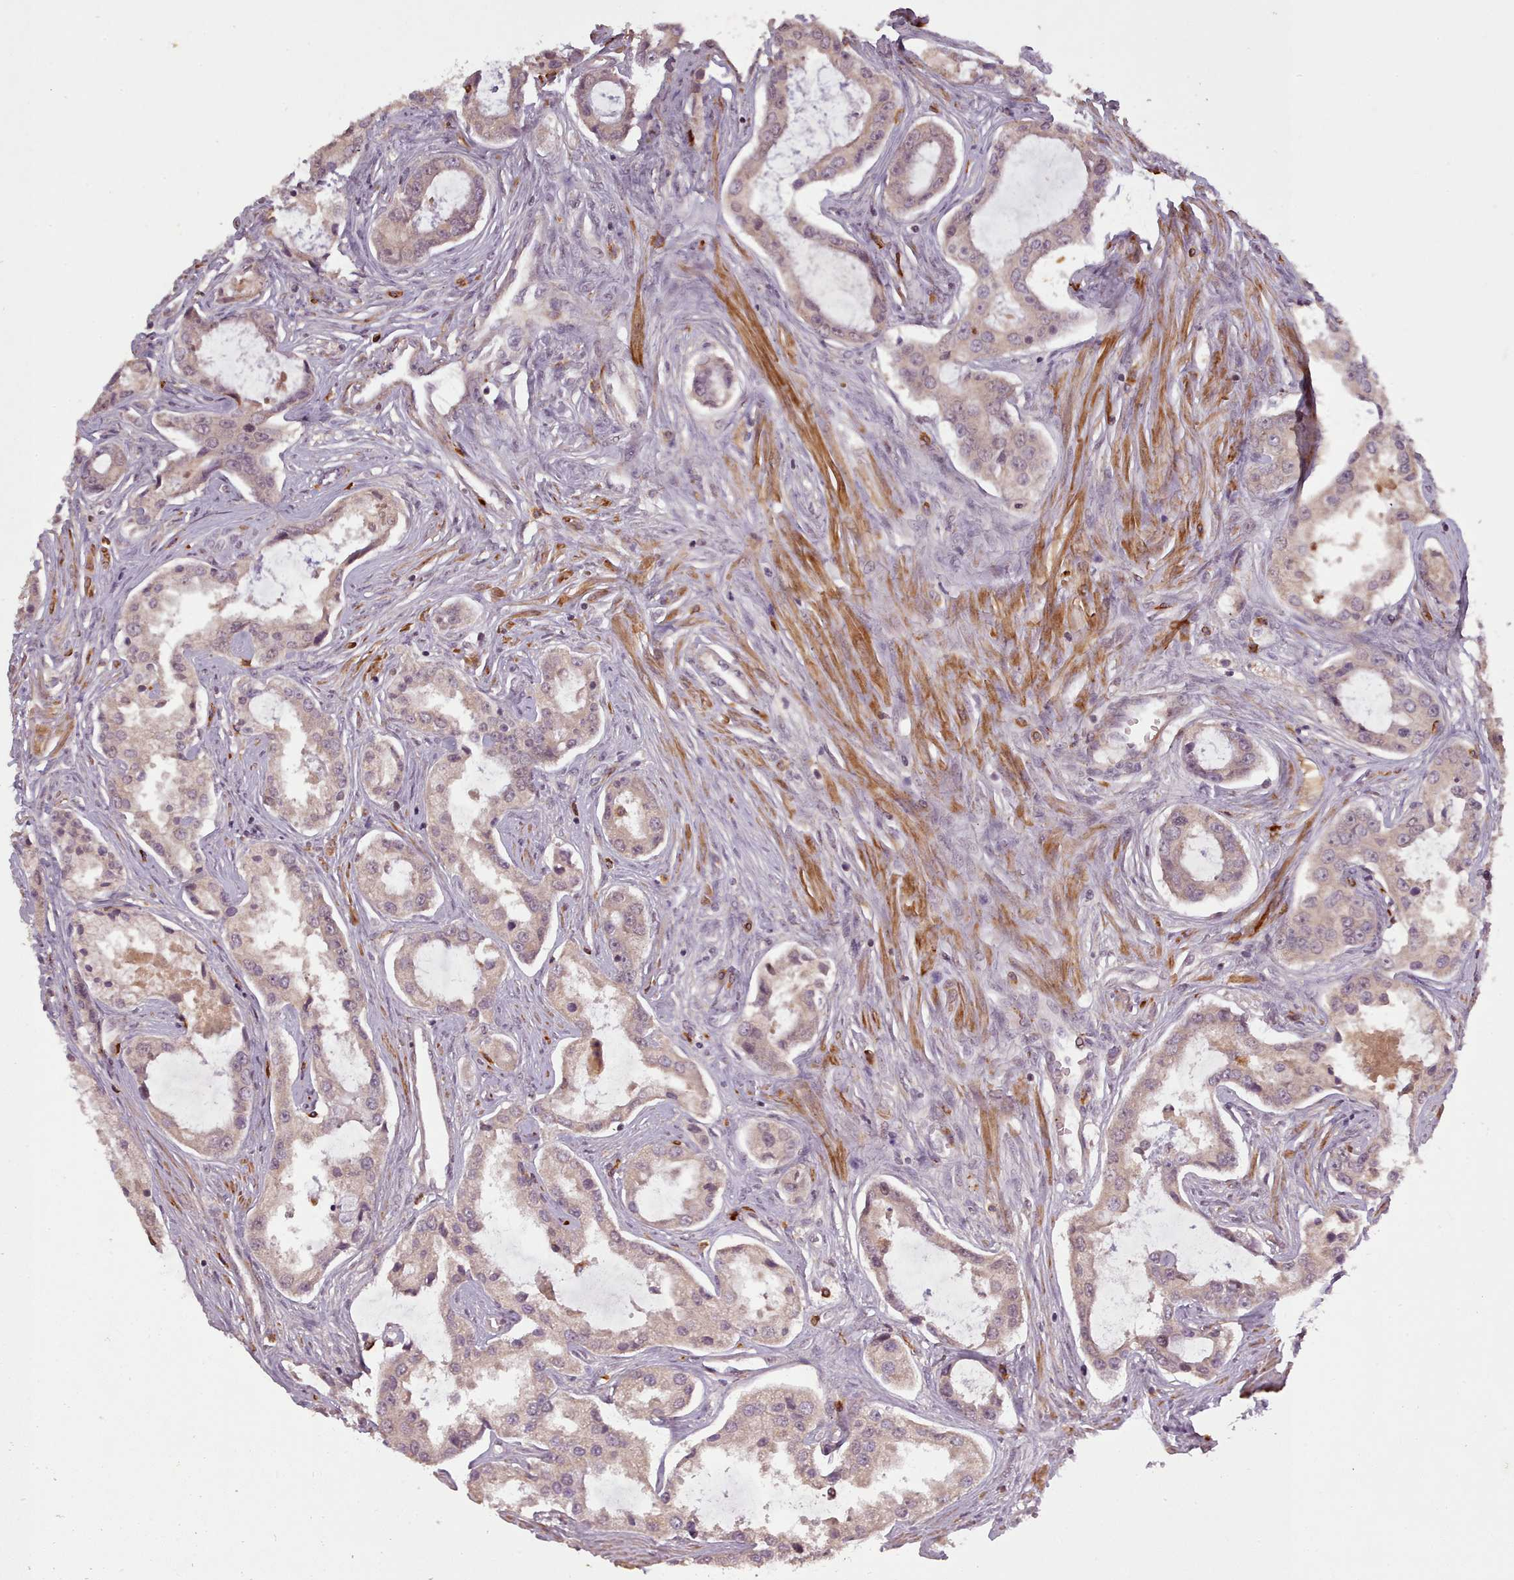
{"staining": {"intensity": "weak", "quantity": "25%-75%", "location": "cytoplasmic/membranous"}, "tissue": "prostate cancer", "cell_type": "Tumor cells", "image_type": "cancer", "snomed": [{"axis": "morphology", "description": "Adenocarcinoma, Low grade"}, {"axis": "topography", "description": "Prostate"}], "caption": "This micrograph displays prostate cancer stained with immunohistochemistry (IHC) to label a protein in brown. The cytoplasmic/membranous of tumor cells show weak positivity for the protein. Nuclei are counter-stained blue.", "gene": "CDC6", "patient": {"sex": "male", "age": 68}}